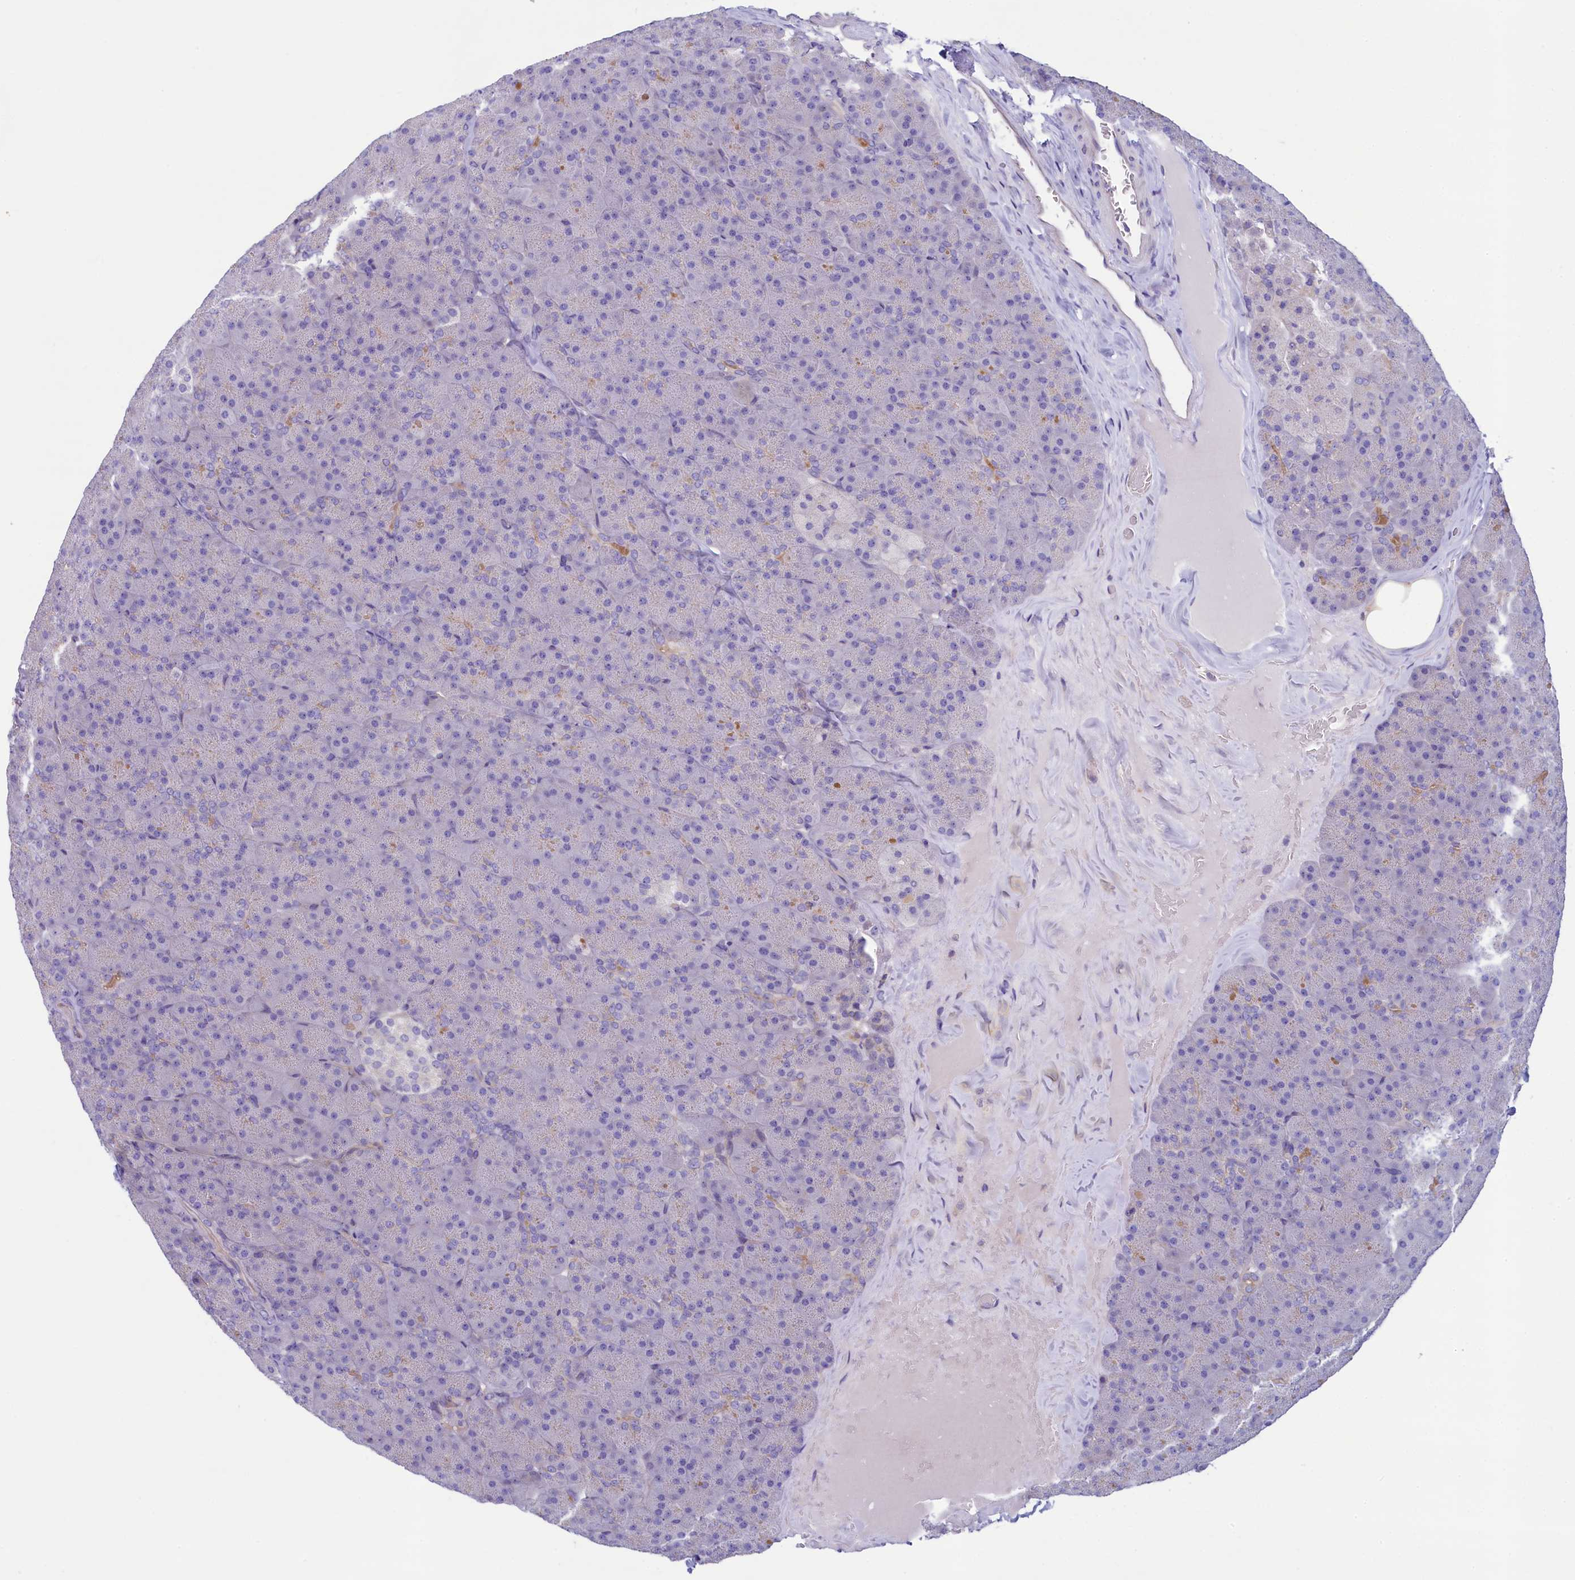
{"staining": {"intensity": "negative", "quantity": "none", "location": "none"}, "tissue": "pancreas", "cell_type": "Exocrine glandular cells", "image_type": "normal", "snomed": [{"axis": "morphology", "description": "Normal tissue, NOS"}, {"axis": "topography", "description": "Pancreas"}], "caption": "Exocrine glandular cells are negative for brown protein staining in unremarkable pancreas. The staining is performed using DAB (3,3'-diaminobenzidine) brown chromogen with nuclei counter-stained in using hematoxylin.", "gene": "KRBOX5", "patient": {"sex": "male", "age": 36}}